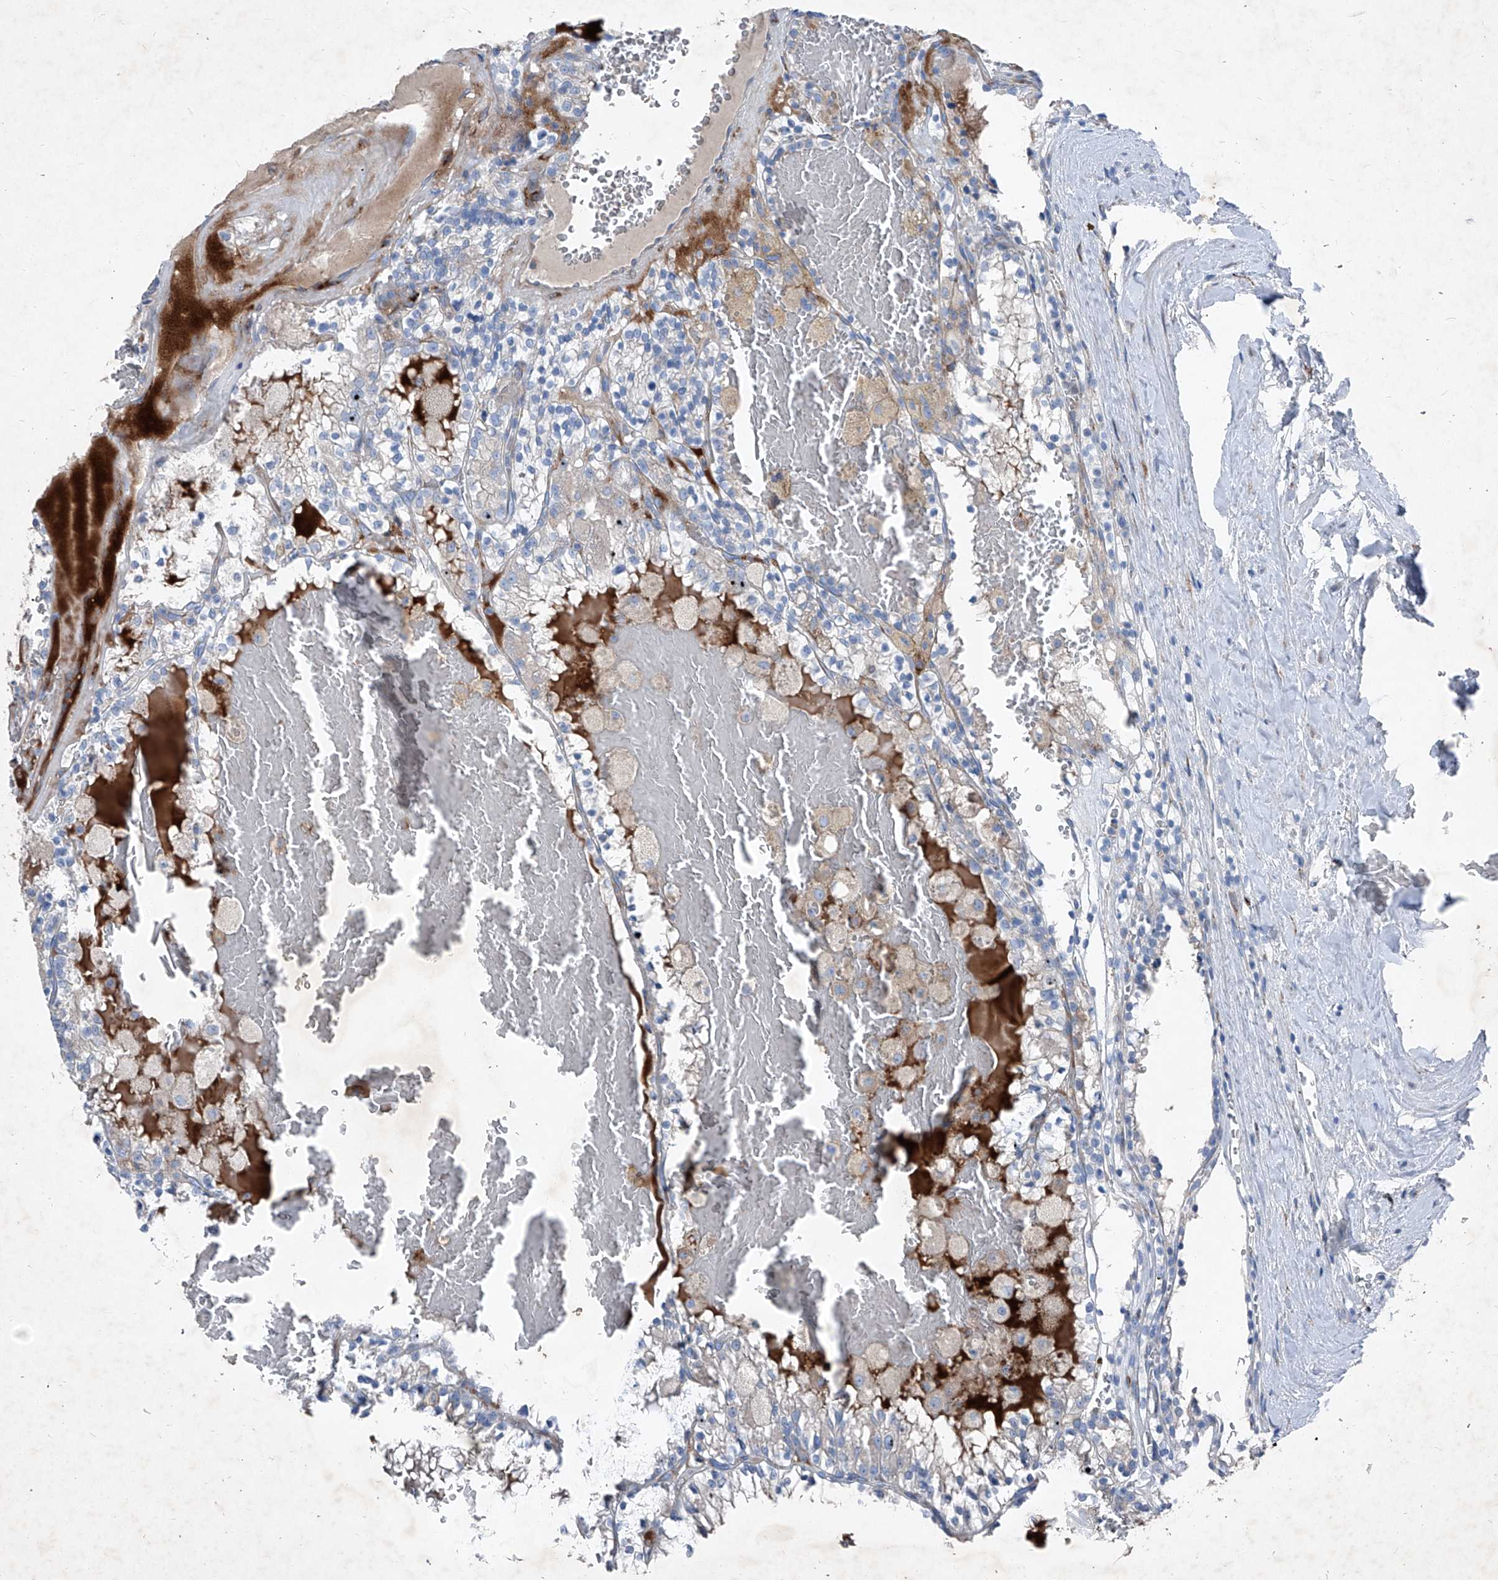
{"staining": {"intensity": "negative", "quantity": "none", "location": "none"}, "tissue": "renal cancer", "cell_type": "Tumor cells", "image_type": "cancer", "snomed": [{"axis": "morphology", "description": "Adenocarcinoma, NOS"}, {"axis": "topography", "description": "Kidney"}], "caption": "Renal adenocarcinoma stained for a protein using immunohistochemistry (IHC) exhibits no positivity tumor cells.", "gene": "IFI27", "patient": {"sex": "female", "age": 56}}